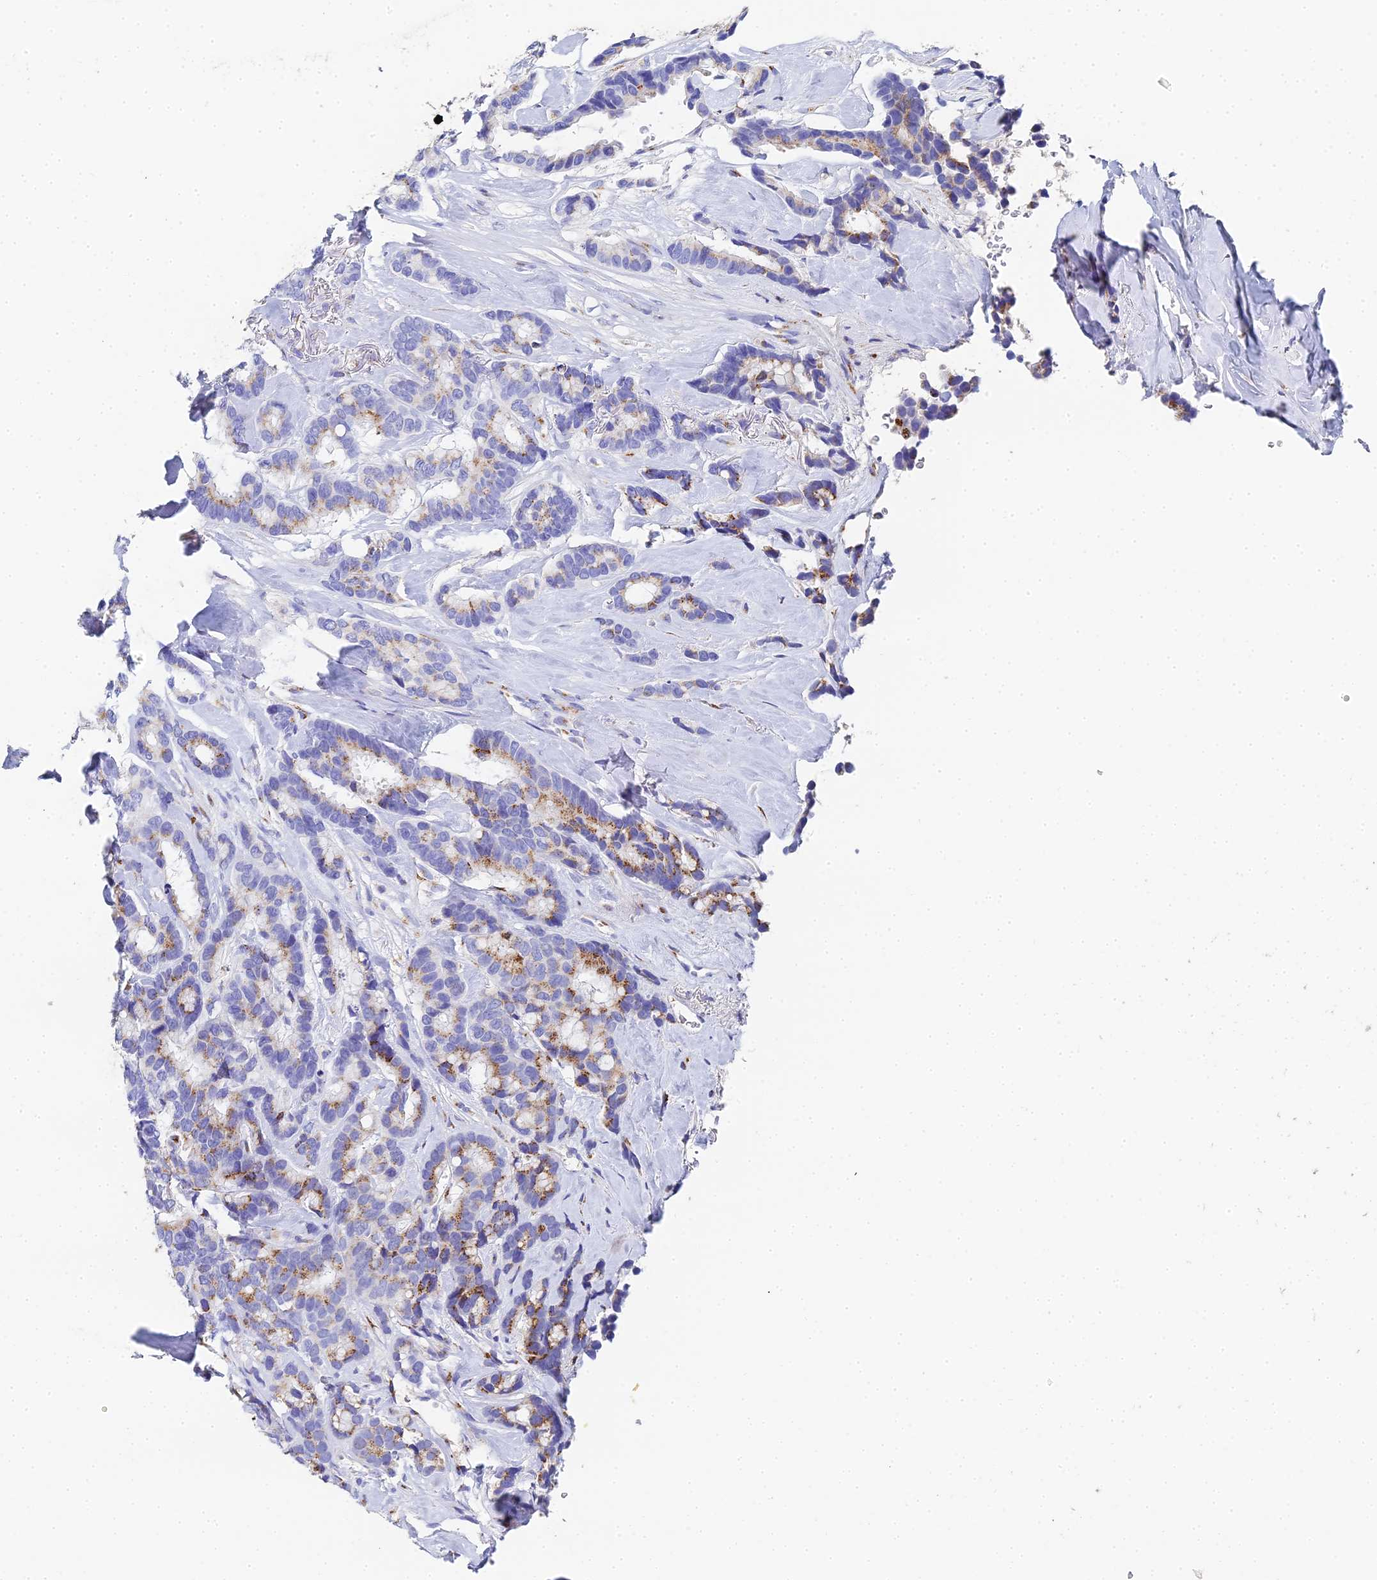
{"staining": {"intensity": "moderate", "quantity": "<25%", "location": "cytoplasmic/membranous"}, "tissue": "breast cancer", "cell_type": "Tumor cells", "image_type": "cancer", "snomed": [{"axis": "morphology", "description": "Duct carcinoma"}, {"axis": "topography", "description": "Breast"}], "caption": "High-magnification brightfield microscopy of intraductal carcinoma (breast) stained with DAB (3,3'-diaminobenzidine) (brown) and counterstained with hematoxylin (blue). tumor cells exhibit moderate cytoplasmic/membranous expression is present in about<25% of cells.", "gene": "ENSG00000268674", "patient": {"sex": "female", "age": 87}}